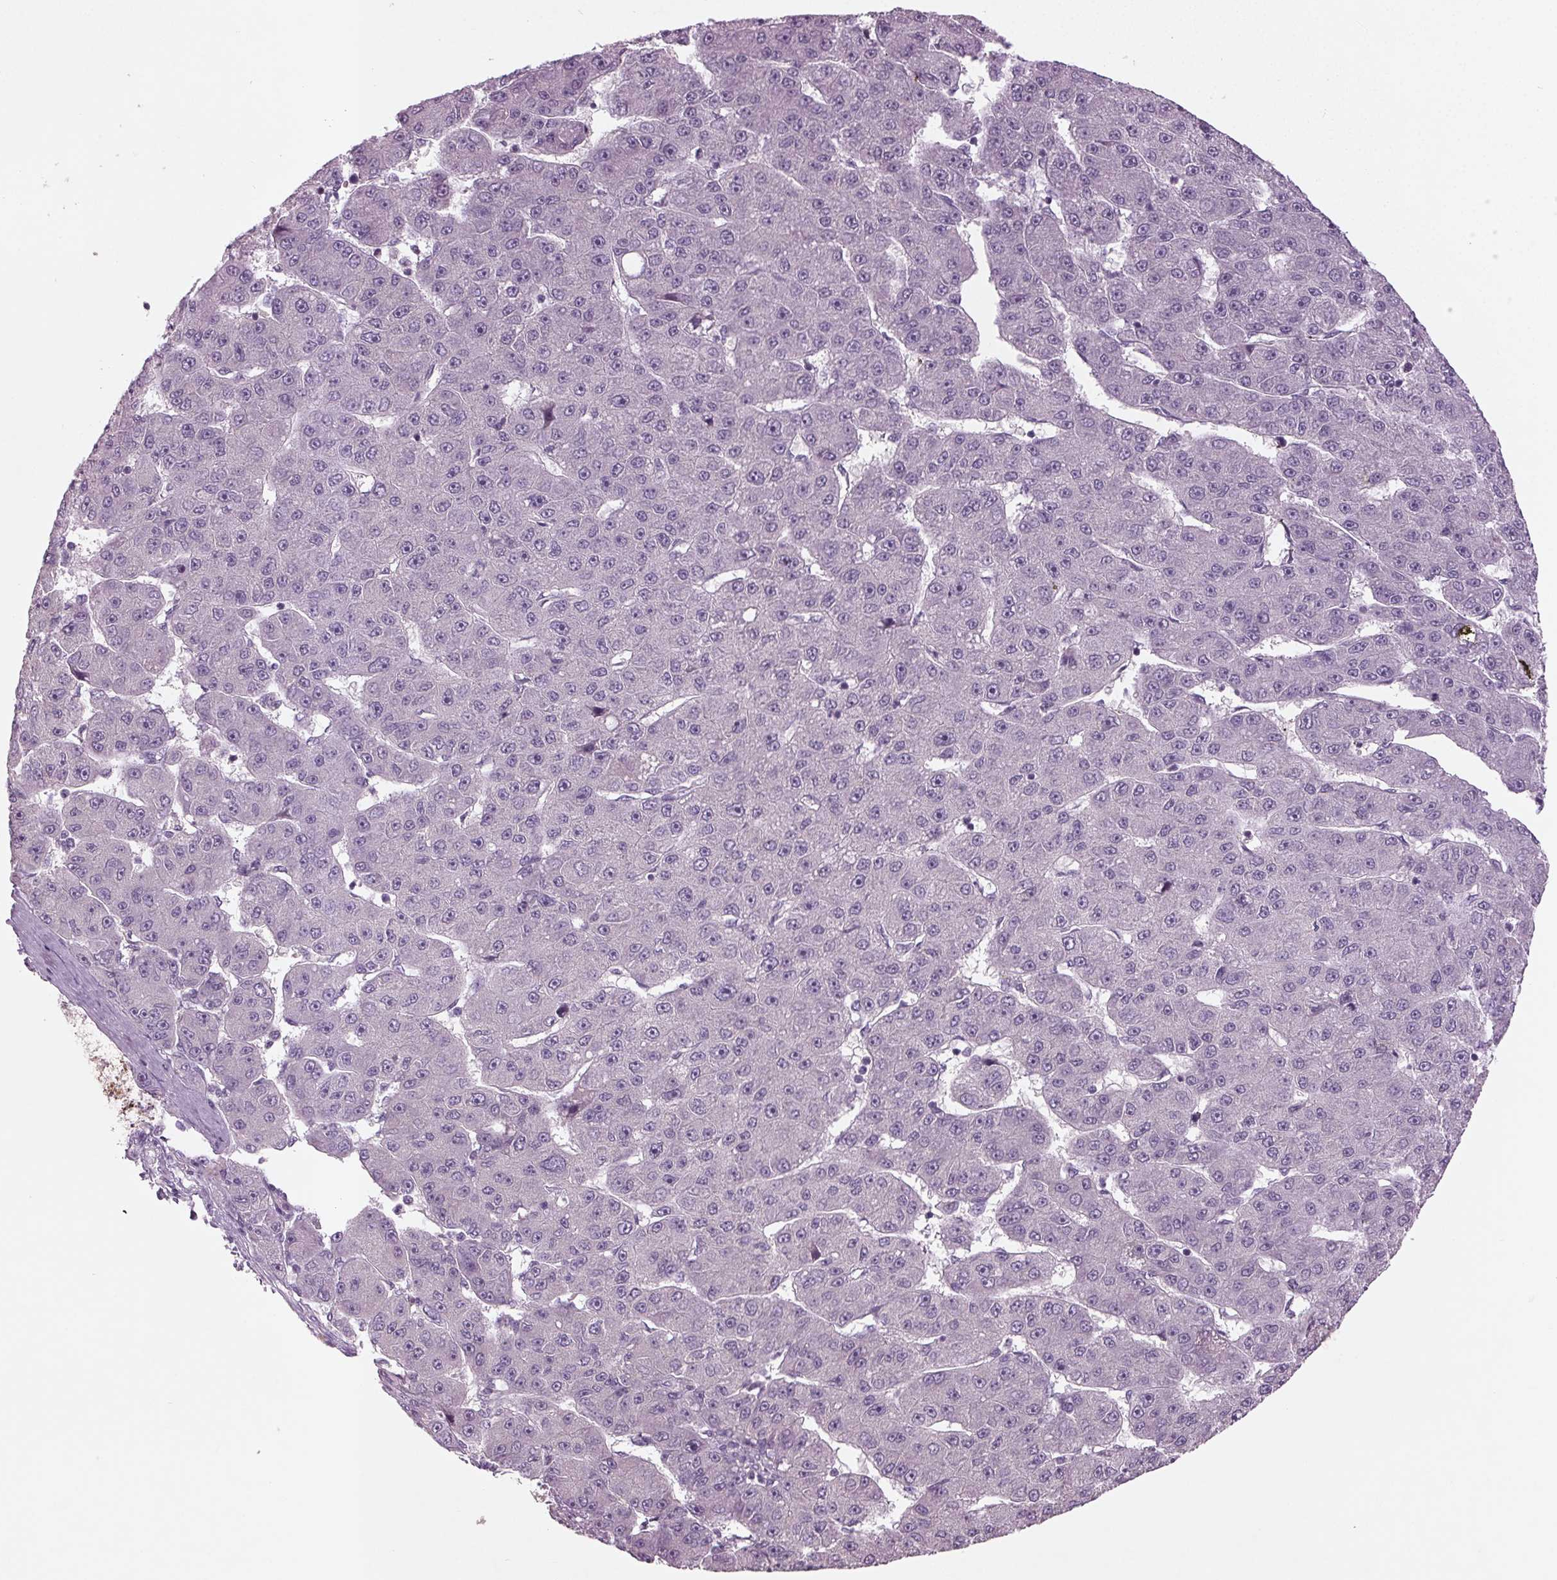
{"staining": {"intensity": "negative", "quantity": "none", "location": "none"}, "tissue": "liver cancer", "cell_type": "Tumor cells", "image_type": "cancer", "snomed": [{"axis": "morphology", "description": "Carcinoma, Hepatocellular, NOS"}, {"axis": "topography", "description": "Liver"}], "caption": "Liver cancer stained for a protein using immunohistochemistry (IHC) exhibits no positivity tumor cells.", "gene": "BHLHE22", "patient": {"sex": "male", "age": 67}}